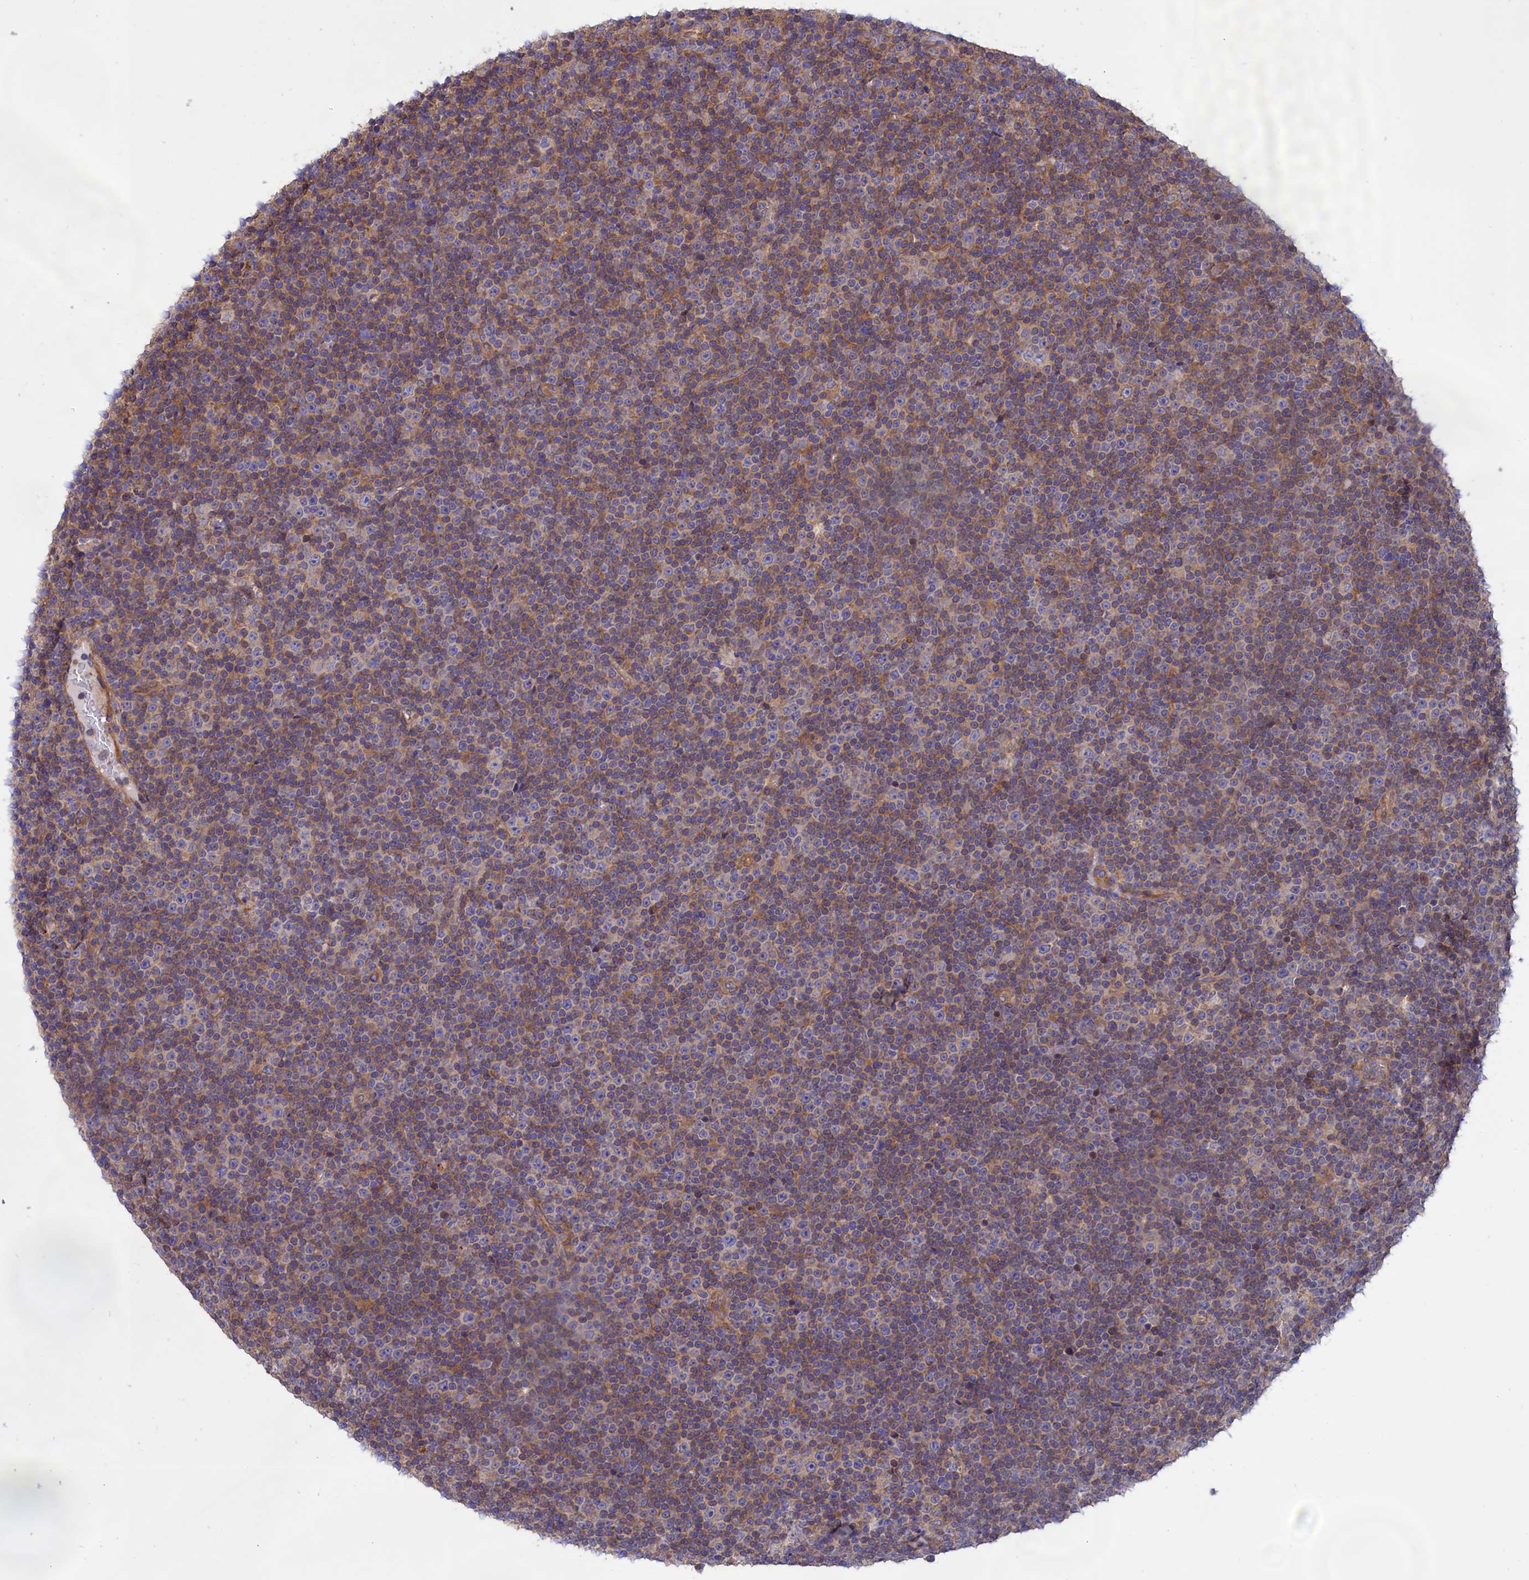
{"staining": {"intensity": "negative", "quantity": "none", "location": "none"}, "tissue": "lymphoma", "cell_type": "Tumor cells", "image_type": "cancer", "snomed": [{"axis": "morphology", "description": "Malignant lymphoma, non-Hodgkin's type, Low grade"}, {"axis": "topography", "description": "Lymph node"}], "caption": "IHC photomicrograph of human malignant lymphoma, non-Hodgkin's type (low-grade) stained for a protein (brown), which demonstrates no expression in tumor cells.", "gene": "AMDHD2", "patient": {"sex": "female", "age": 67}}